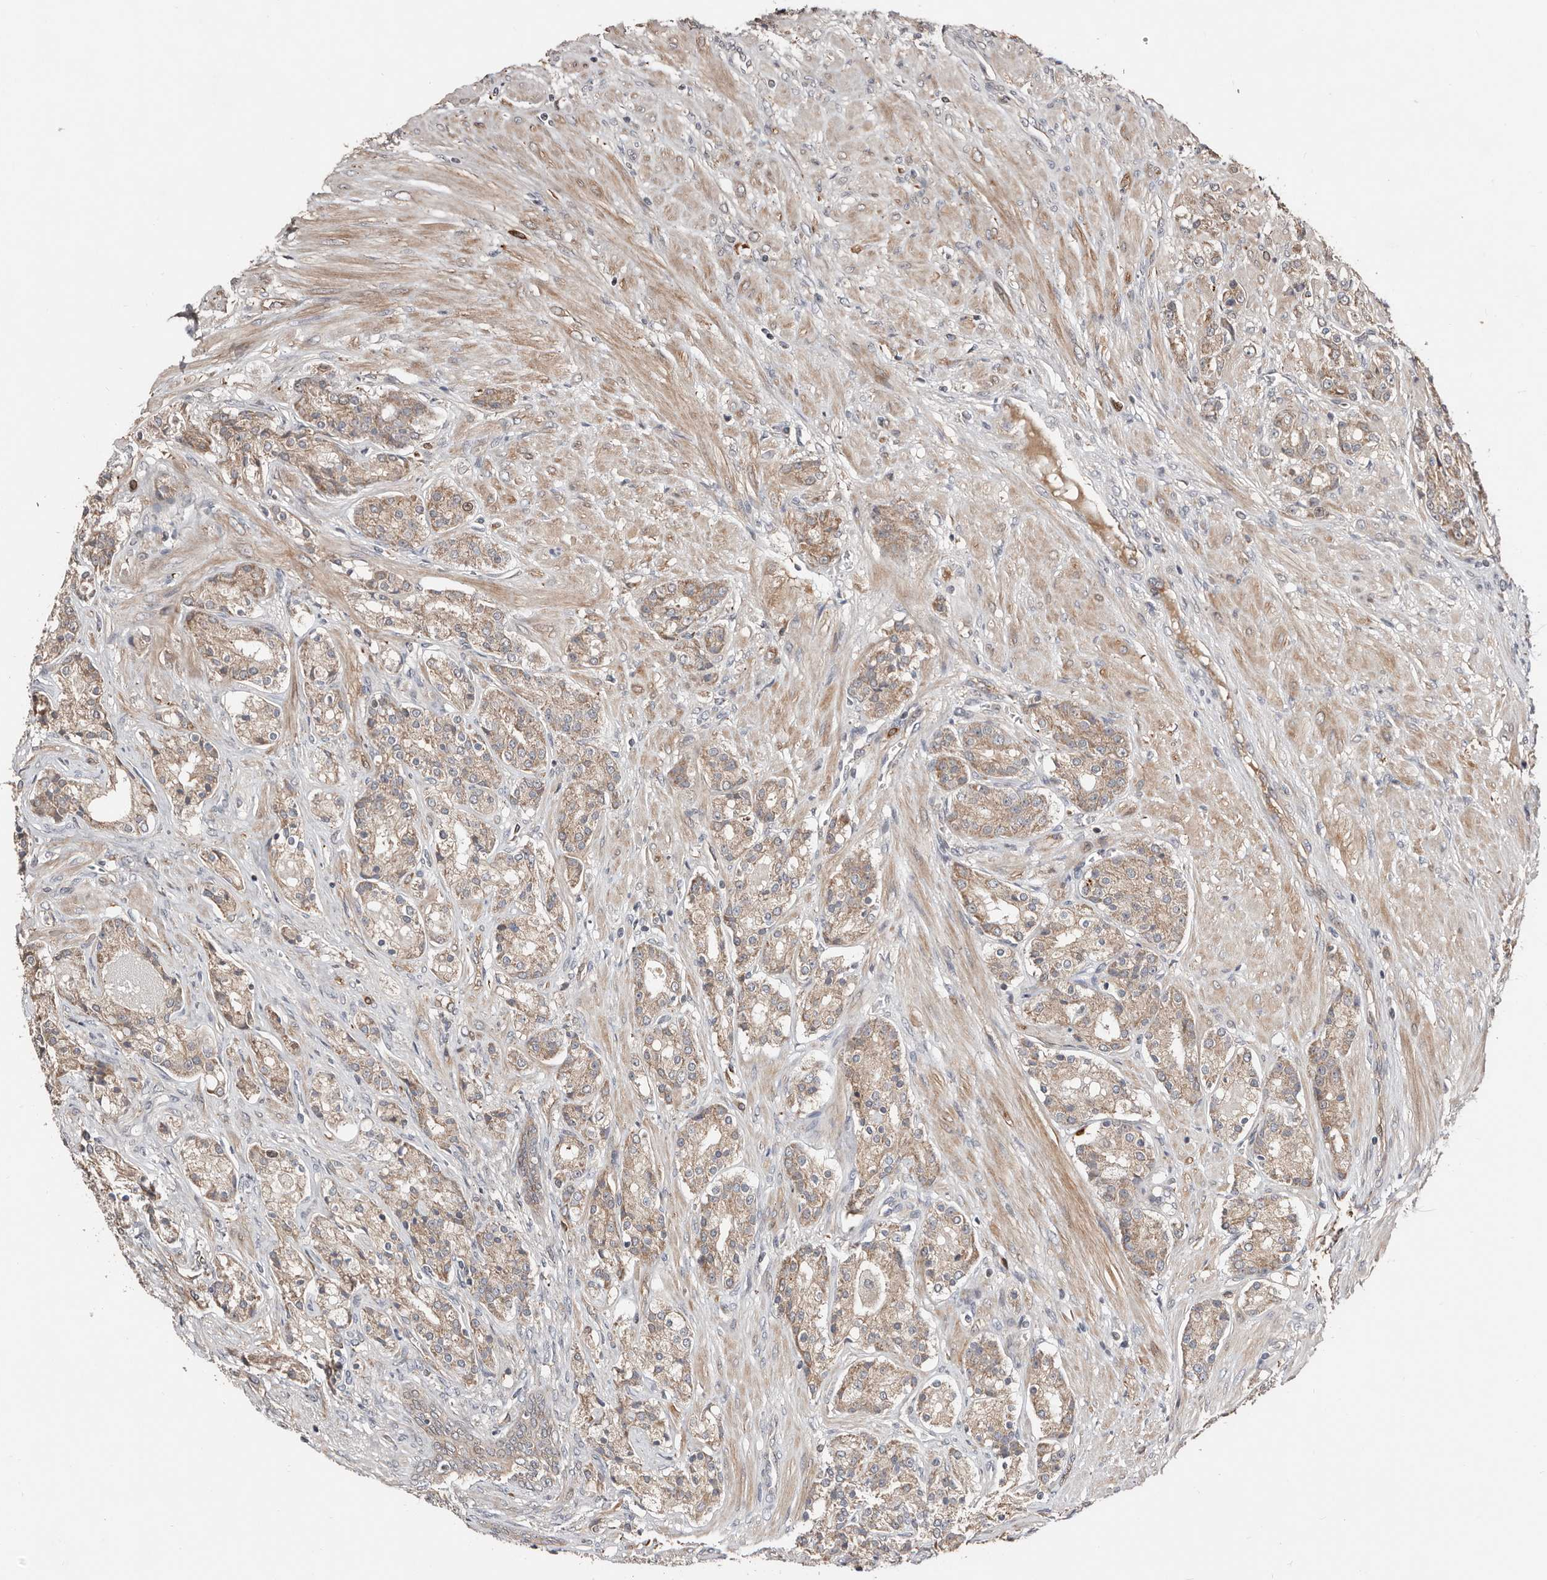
{"staining": {"intensity": "weak", "quantity": ">75%", "location": "cytoplasmic/membranous"}, "tissue": "prostate cancer", "cell_type": "Tumor cells", "image_type": "cancer", "snomed": [{"axis": "morphology", "description": "Adenocarcinoma, High grade"}, {"axis": "topography", "description": "Prostate"}], "caption": "There is low levels of weak cytoplasmic/membranous staining in tumor cells of prostate adenocarcinoma (high-grade), as demonstrated by immunohistochemical staining (brown color).", "gene": "SMYD4", "patient": {"sex": "male", "age": 60}}